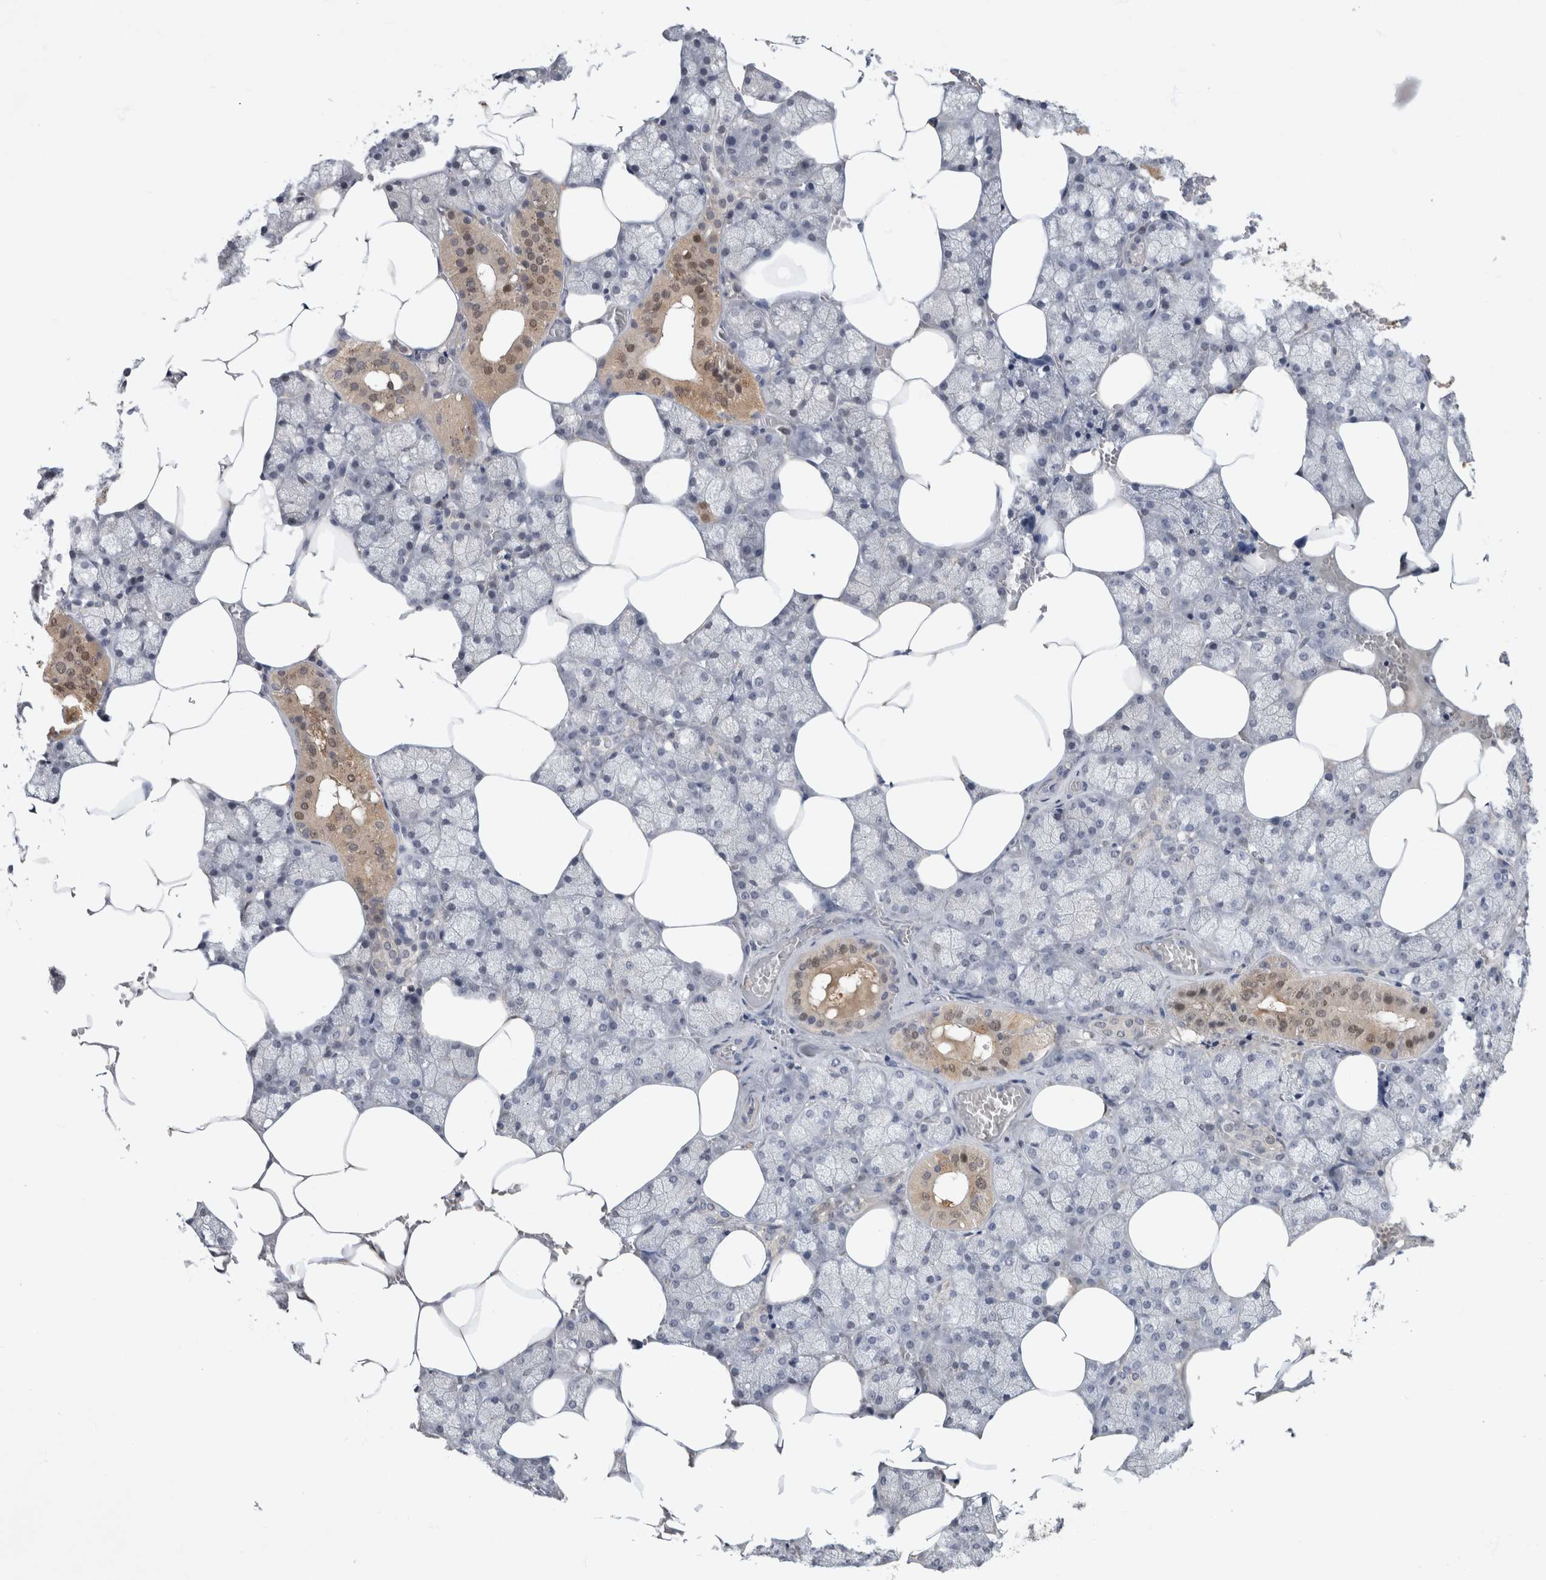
{"staining": {"intensity": "moderate", "quantity": "<25%", "location": "cytoplasmic/membranous"}, "tissue": "salivary gland", "cell_type": "Glandular cells", "image_type": "normal", "snomed": [{"axis": "morphology", "description": "Normal tissue, NOS"}, {"axis": "topography", "description": "Salivary gland"}], "caption": "Immunohistochemical staining of benign salivary gland displays low levels of moderate cytoplasmic/membranous staining in about <25% of glandular cells.", "gene": "PGM1", "patient": {"sex": "male", "age": 62}}